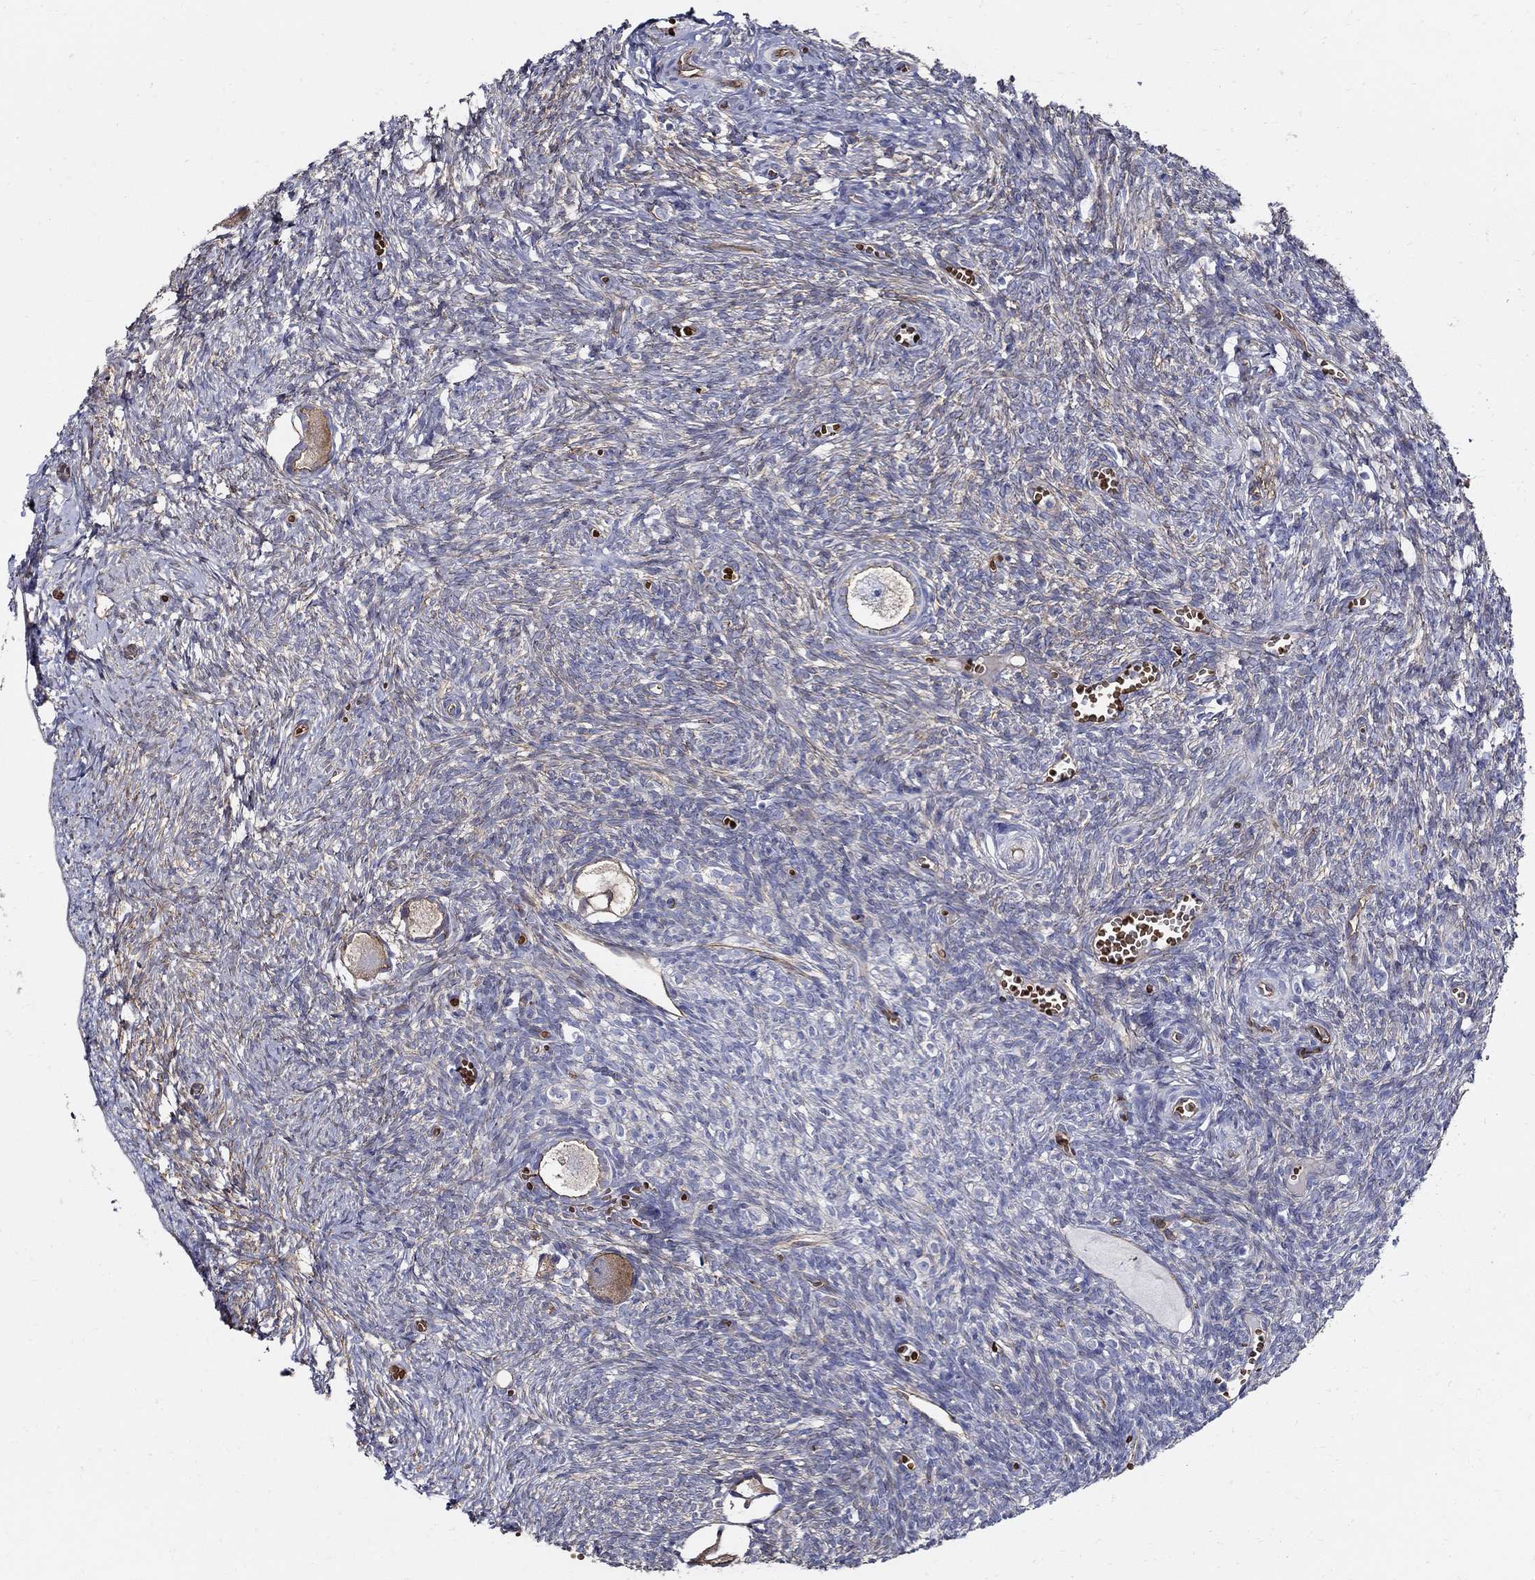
{"staining": {"intensity": "moderate", "quantity": "25%-75%", "location": "cytoplasmic/membranous"}, "tissue": "ovary", "cell_type": "Follicle cells", "image_type": "normal", "snomed": [{"axis": "morphology", "description": "Normal tissue, NOS"}, {"axis": "topography", "description": "Ovary"}], "caption": "DAB immunohistochemical staining of normal ovary reveals moderate cytoplasmic/membranous protein staining in approximately 25%-75% of follicle cells. The staining was performed using DAB (3,3'-diaminobenzidine), with brown indicating positive protein expression. Nuclei are stained blue with hematoxylin.", "gene": "APBB3", "patient": {"sex": "female", "age": 43}}